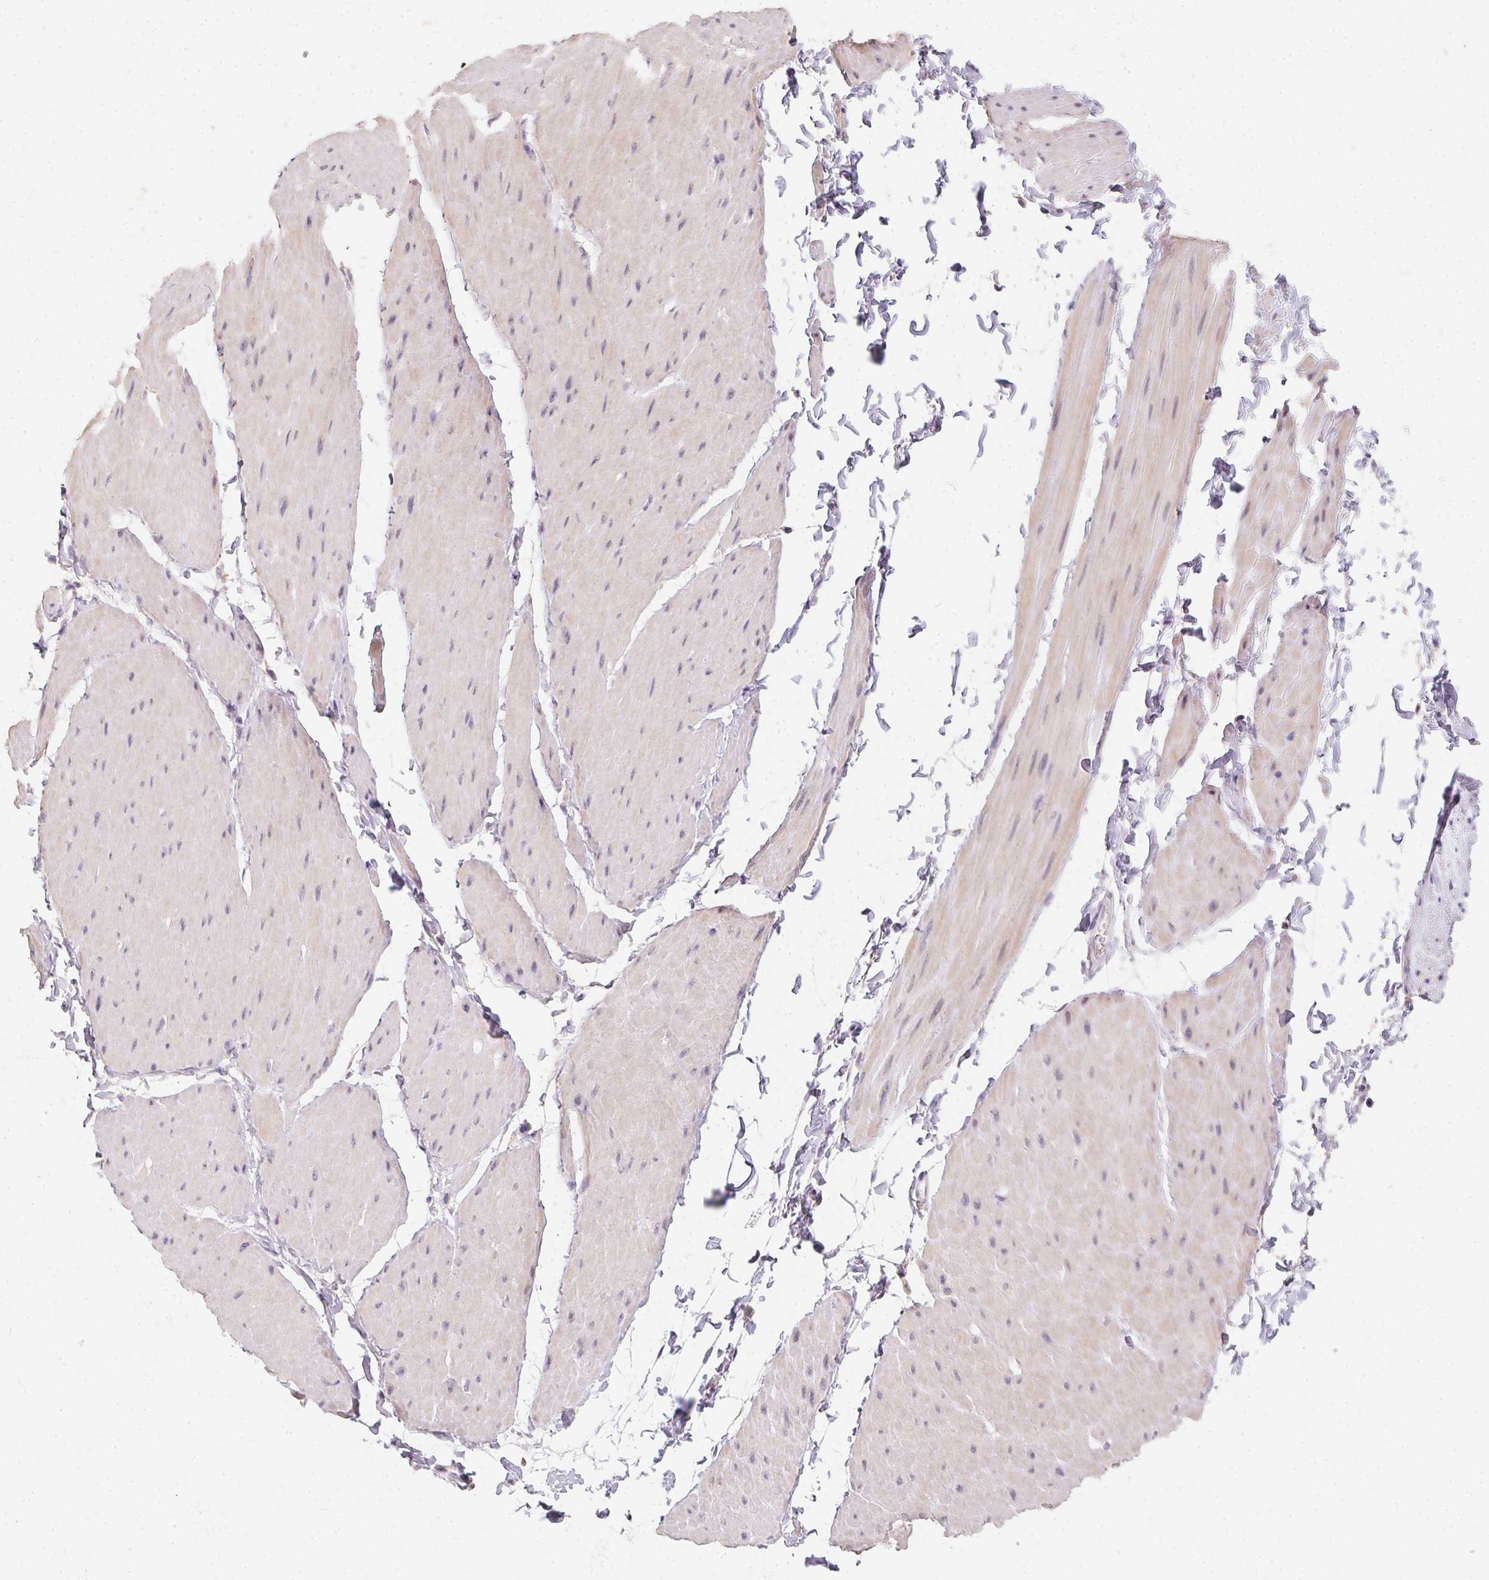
{"staining": {"intensity": "negative", "quantity": "none", "location": "none"}, "tissue": "adipose tissue", "cell_type": "Adipocytes", "image_type": "normal", "snomed": [{"axis": "morphology", "description": "Normal tissue, NOS"}, {"axis": "topography", "description": "Smooth muscle"}, {"axis": "topography", "description": "Peripheral nerve tissue"}], "caption": "Immunohistochemical staining of unremarkable adipose tissue demonstrates no significant expression in adipocytes. The staining was performed using DAB (3,3'-diaminobenzidine) to visualize the protein expression in brown, while the nuclei were stained in blue with hematoxylin (Magnification: 20x).", "gene": "ZBBX", "patient": {"sex": "male", "age": 58}}